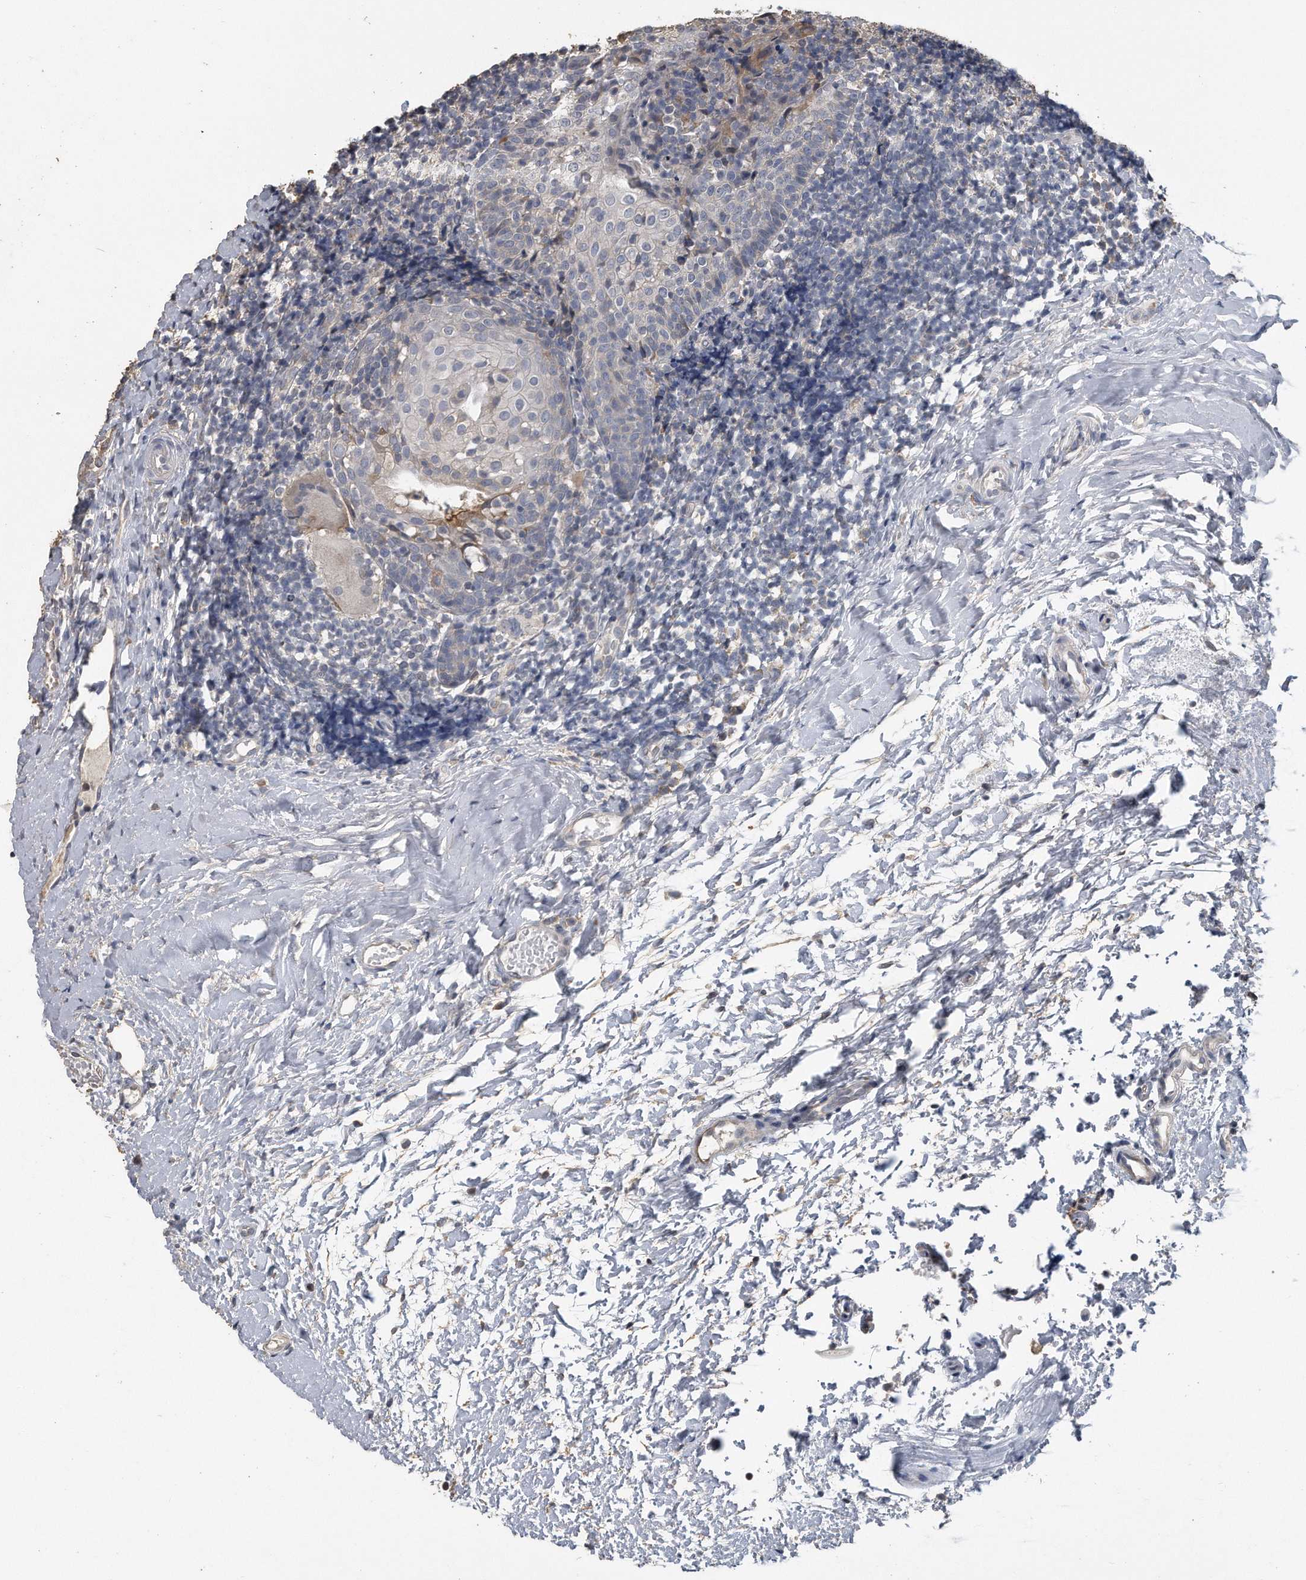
{"staining": {"intensity": "moderate", "quantity": "<25%", "location": "cytoplasmic/membranous"}, "tissue": "tonsil", "cell_type": "Germinal center cells", "image_type": "normal", "snomed": [{"axis": "morphology", "description": "Normal tissue, NOS"}, {"axis": "topography", "description": "Tonsil"}], "caption": "The histopathology image shows staining of normal tonsil, revealing moderate cytoplasmic/membranous protein staining (brown color) within germinal center cells.", "gene": "PCLO", "patient": {"sex": "female", "age": 19}}